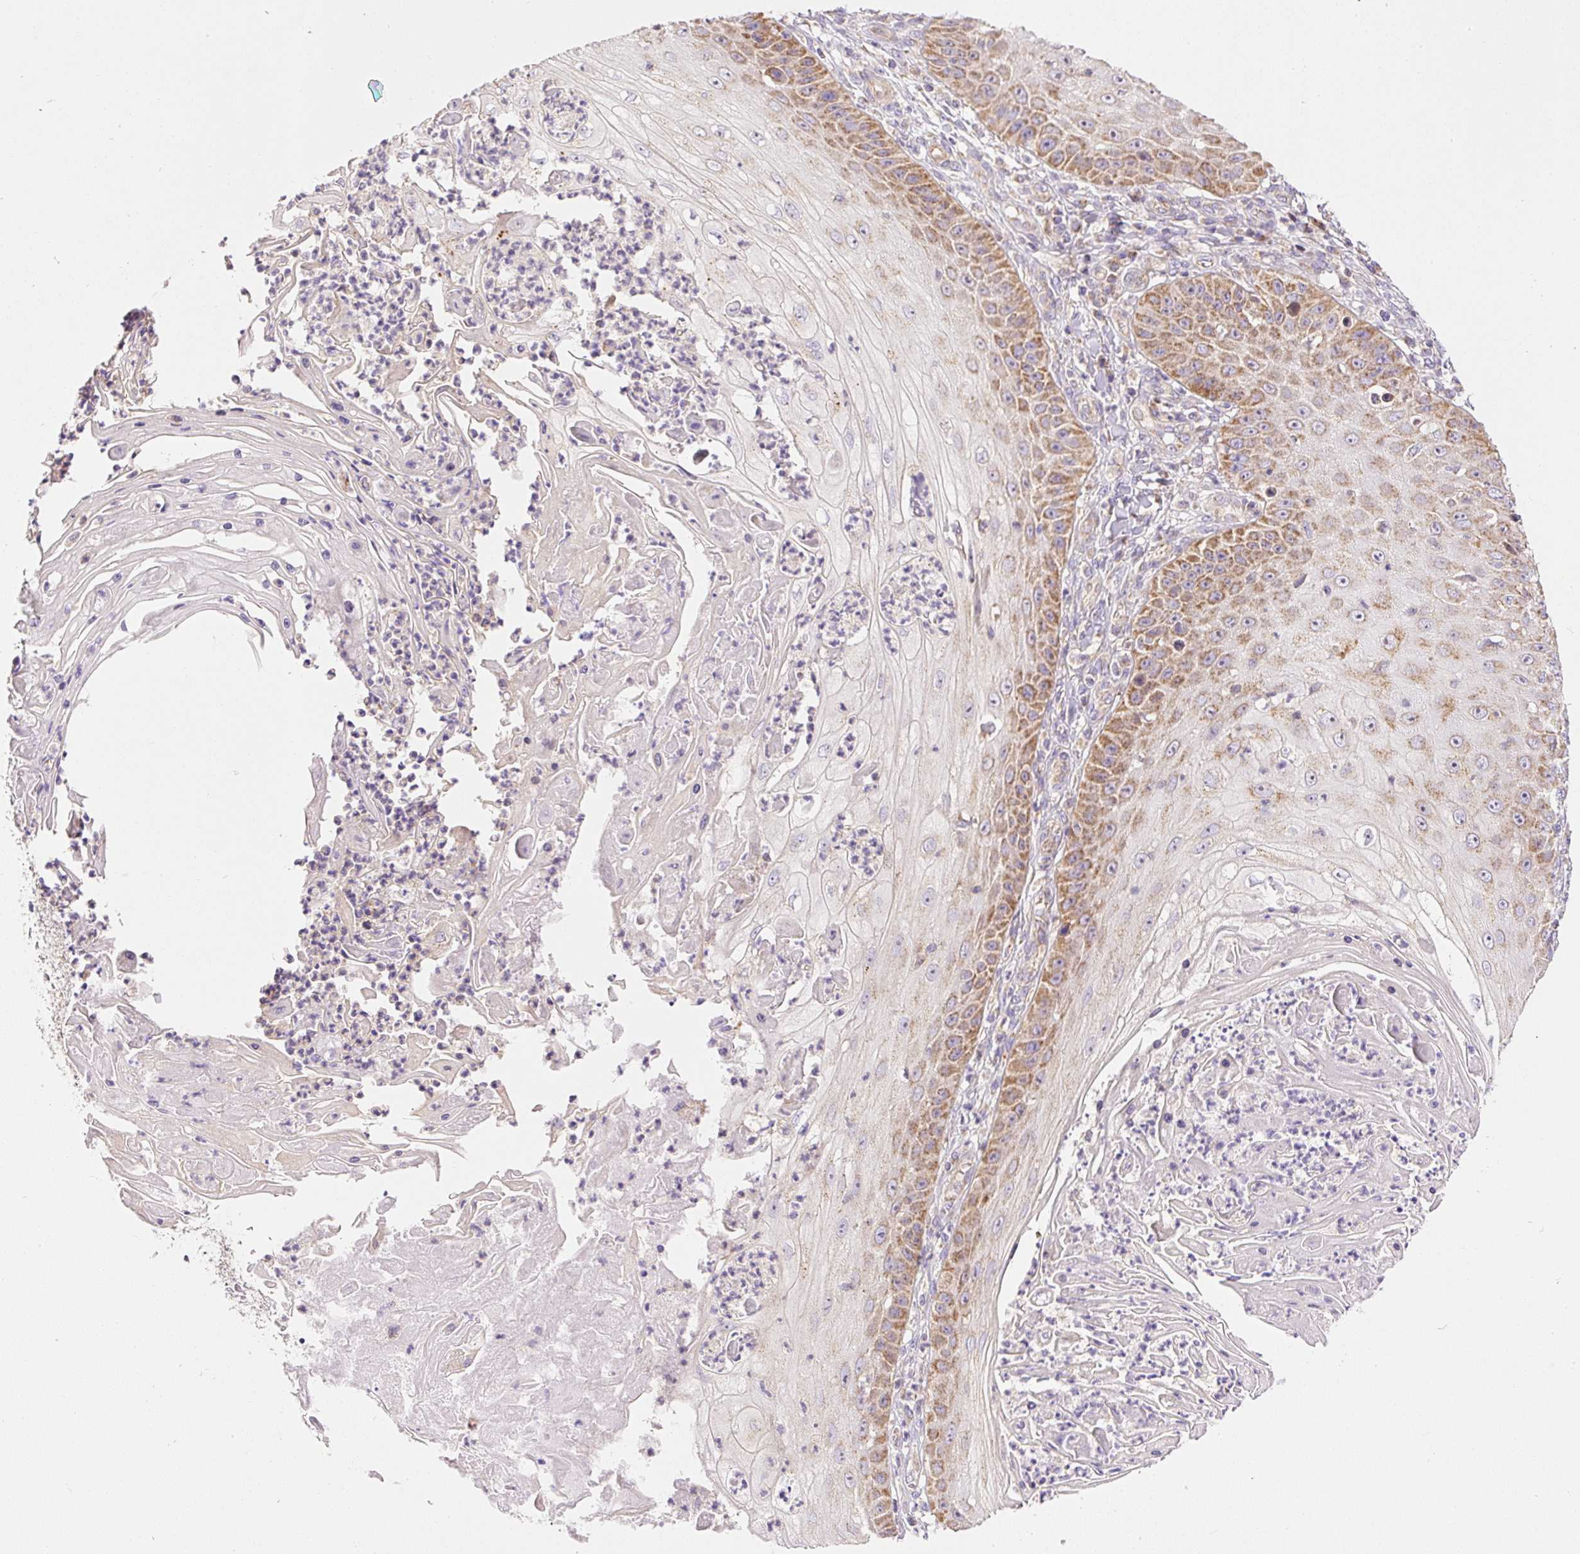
{"staining": {"intensity": "moderate", "quantity": "25%-75%", "location": "cytoplasmic/membranous"}, "tissue": "skin cancer", "cell_type": "Tumor cells", "image_type": "cancer", "snomed": [{"axis": "morphology", "description": "Squamous cell carcinoma, NOS"}, {"axis": "topography", "description": "Skin"}], "caption": "Immunohistochemistry image of neoplastic tissue: skin squamous cell carcinoma stained using immunohistochemistry exhibits medium levels of moderate protein expression localized specifically in the cytoplasmic/membranous of tumor cells, appearing as a cytoplasmic/membranous brown color.", "gene": "NDUFAF2", "patient": {"sex": "male", "age": 70}}